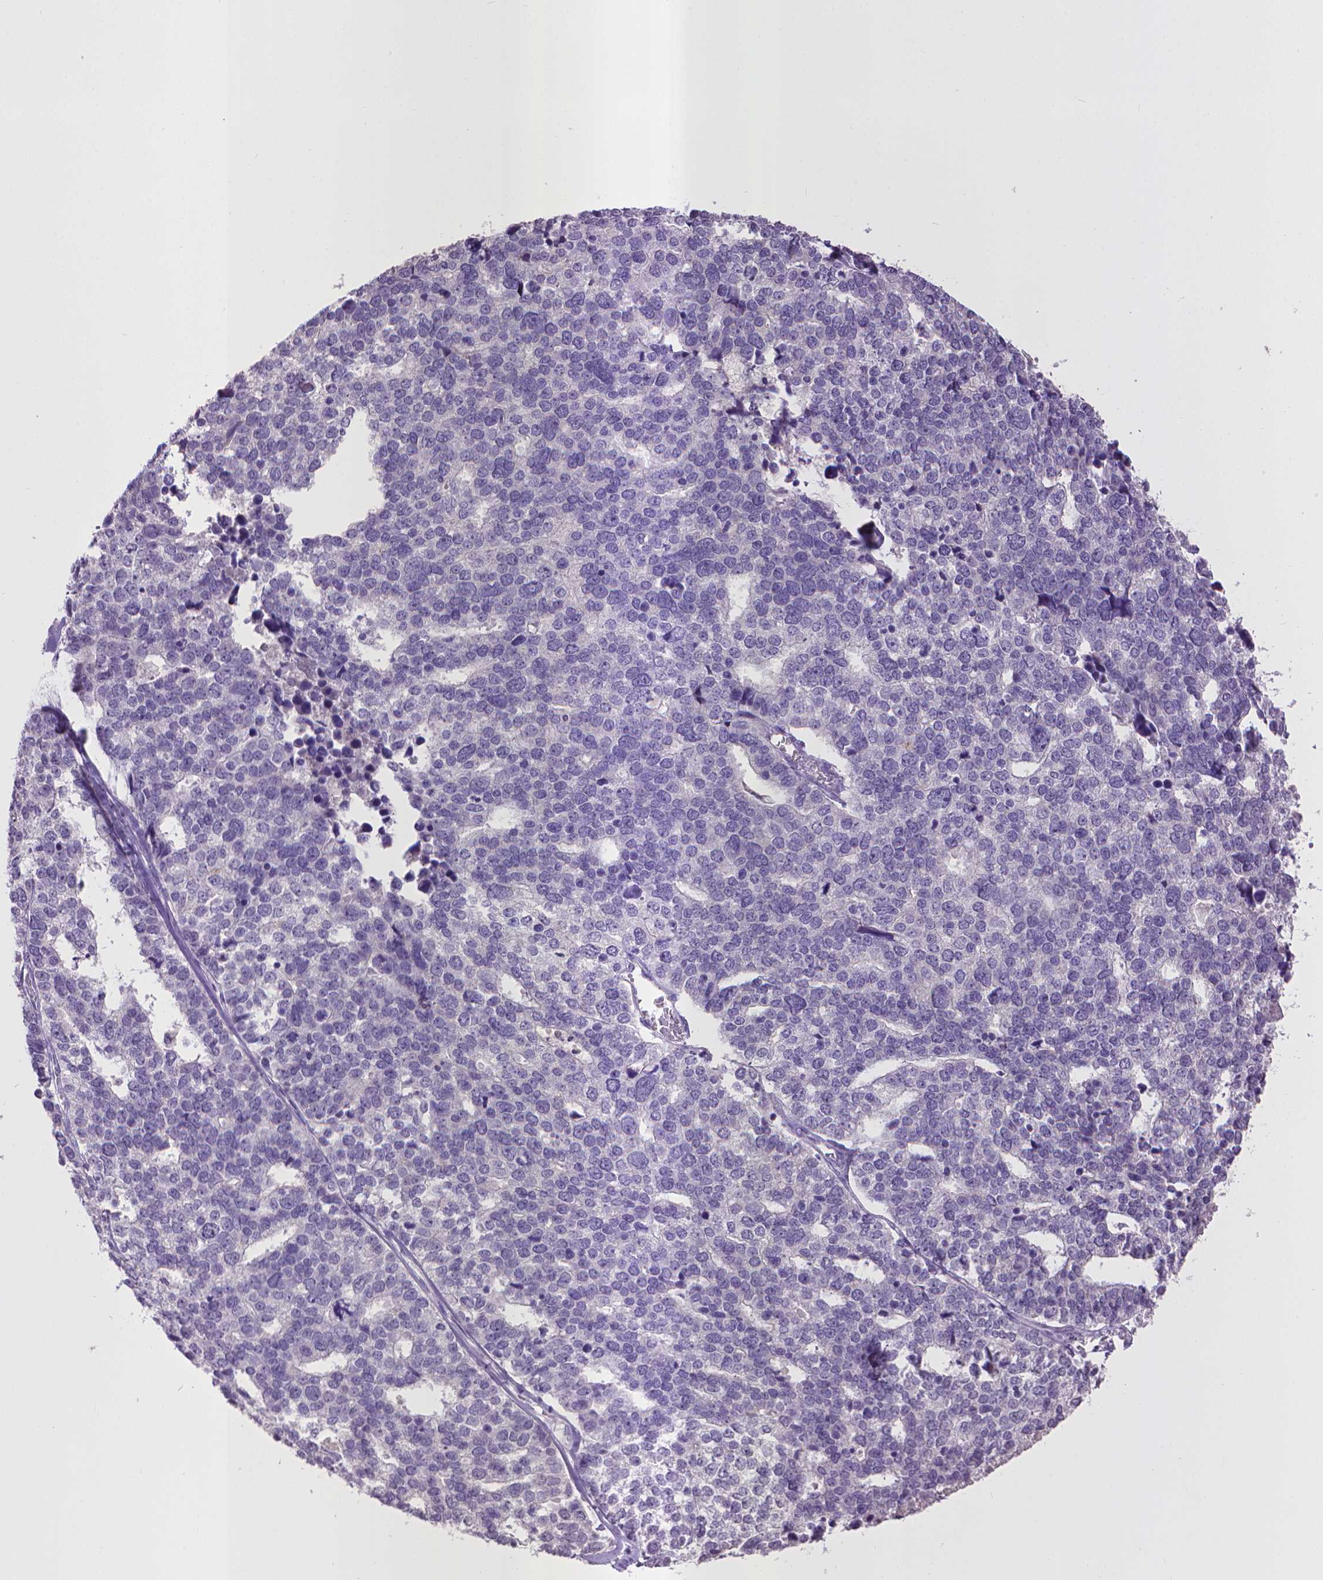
{"staining": {"intensity": "negative", "quantity": "none", "location": "none"}, "tissue": "stomach cancer", "cell_type": "Tumor cells", "image_type": "cancer", "snomed": [{"axis": "morphology", "description": "Adenocarcinoma, NOS"}, {"axis": "topography", "description": "Stomach"}], "caption": "This photomicrograph is of stomach adenocarcinoma stained with IHC to label a protein in brown with the nuclei are counter-stained blue. There is no expression in tumor cells.", "gene": "CPM", "patient": {"sex": "male", "age": 69}}